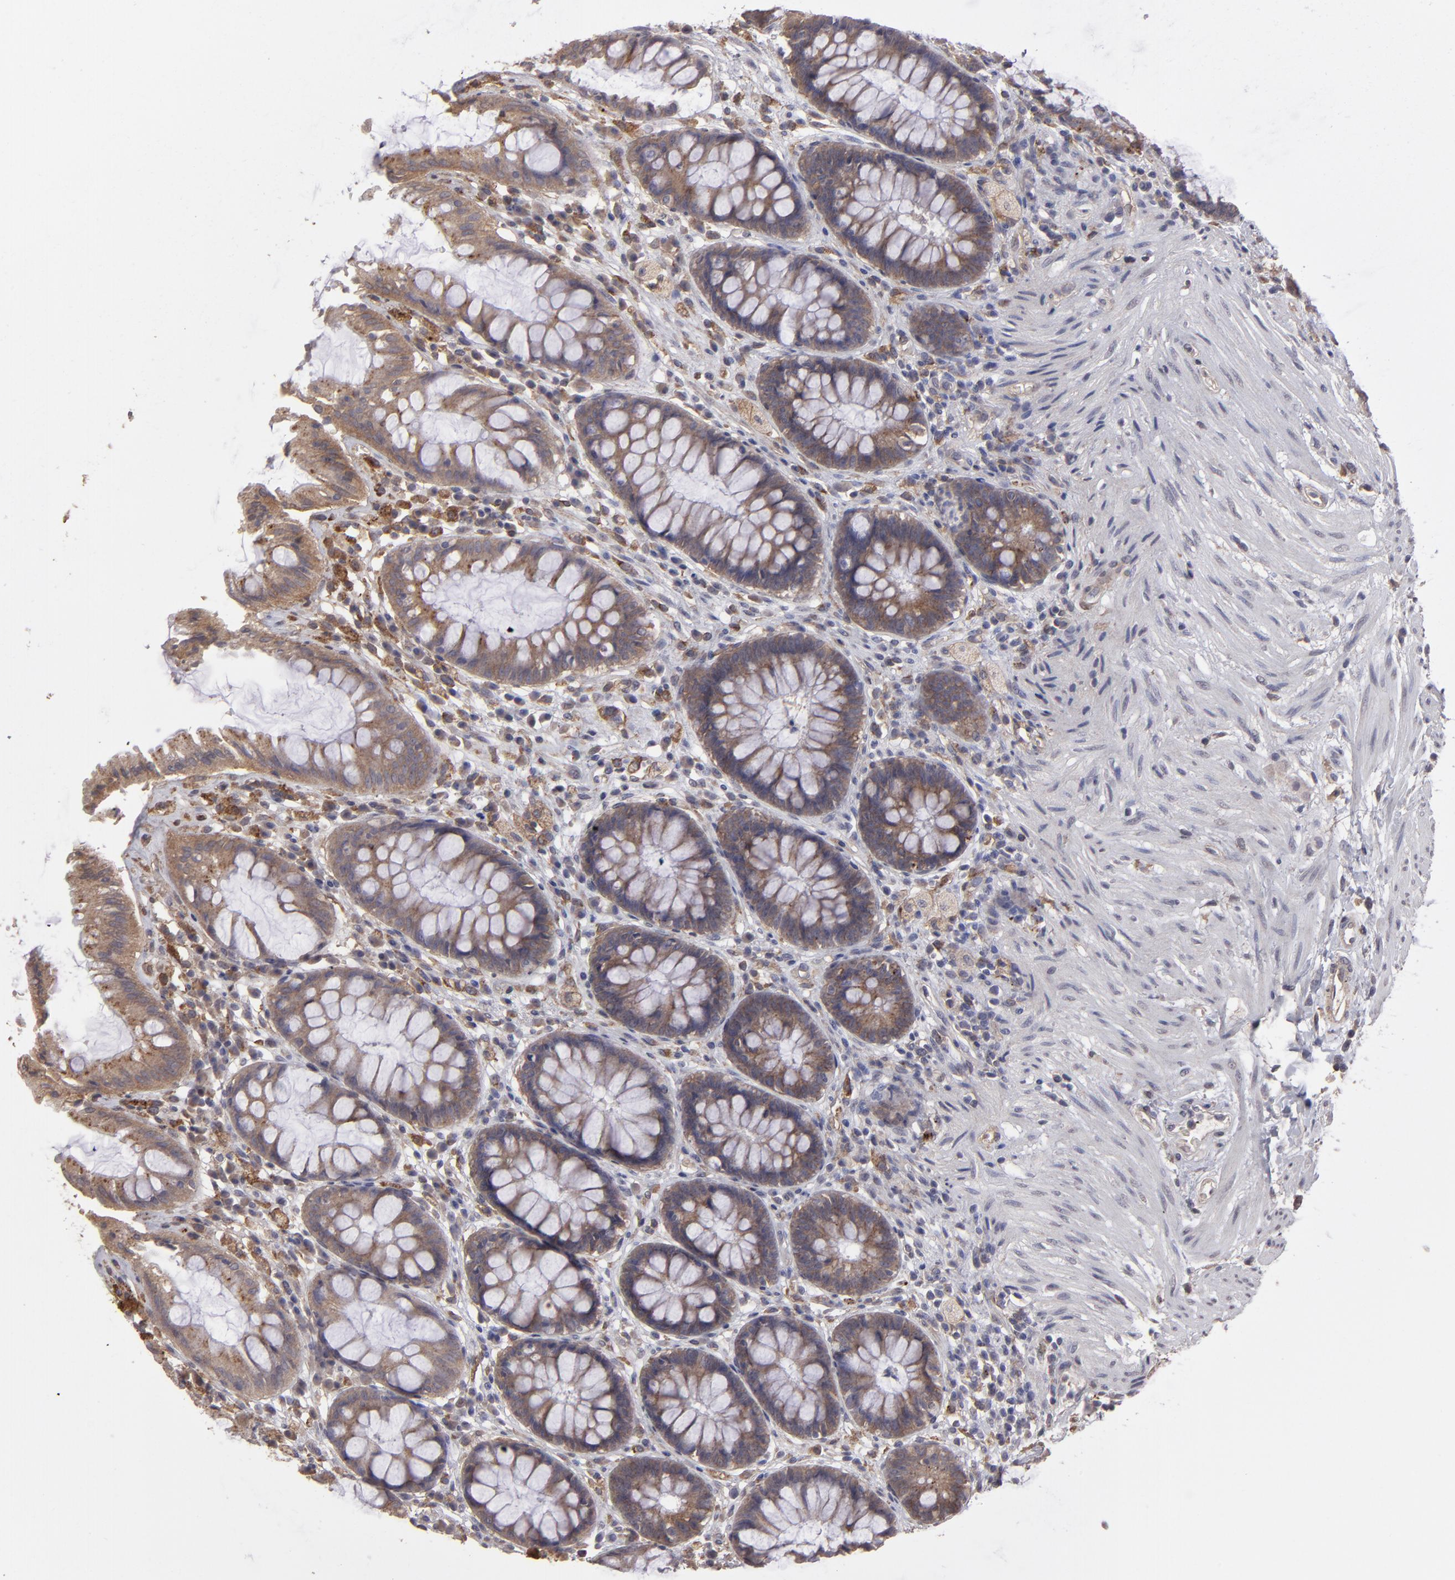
{"staining": {"intensity": "moderate", "quantity": ">75%", "location": "cytoplasmic/membranous"}, "tissue": "rectum", "cell_type": "Glandular cells", "image_type": "normal", "snomed": [{"axis": "morphology", "description": "Normal tissue, NOS"}, {"axis": "topography", "description": "Rectum"}], "caption": "IHC histopathology image of normal human rectum stained for a protein (brown), which displays medium levels of moderate cytoplasmic/membranous positivity in about >75% of glandular cells.", "gene": "ITGB5", "patient": {"sex": "female", "age": 46}}